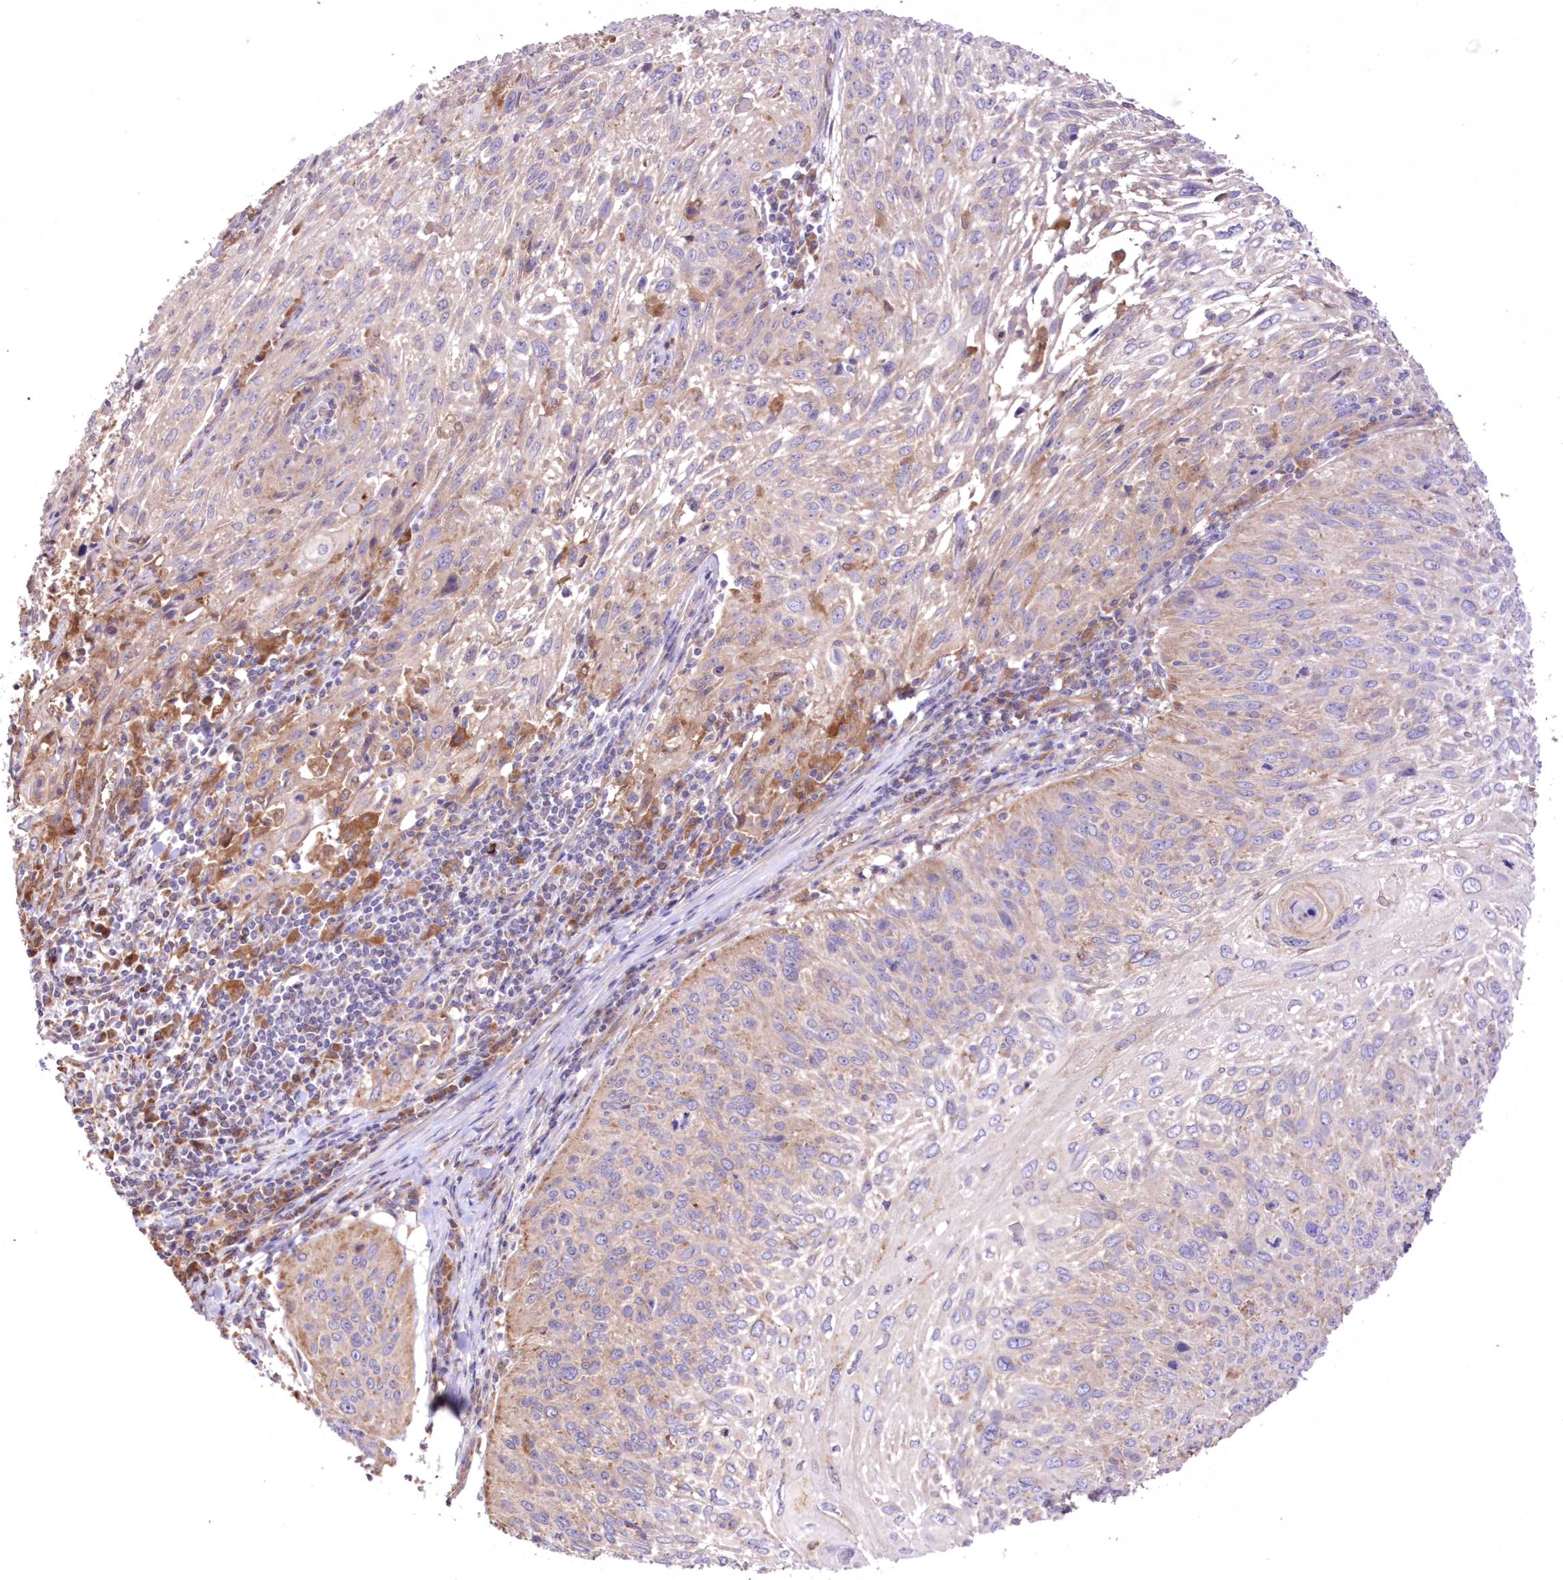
{"staining": {"intensity": "weak", "quantity": "<25%", "location": "cytoplasmic/membranous"}, "tissue": "cervical cancer", "cell_type": "Tumor cells", "image_type": "cancer", "snomed": [{"axis": "morphology", "description": "Squamous cell carcinoma, NOS"}, {"axis": "topography", "description": "Cervix"}], "caption": "Cervical cancer (squamous cell carcinoma) was stained to show a protein in brown. There is no significant positivity in tumor cells.", "gene": "FCHO2", "patient": {"sex": "female", "age": 51}}